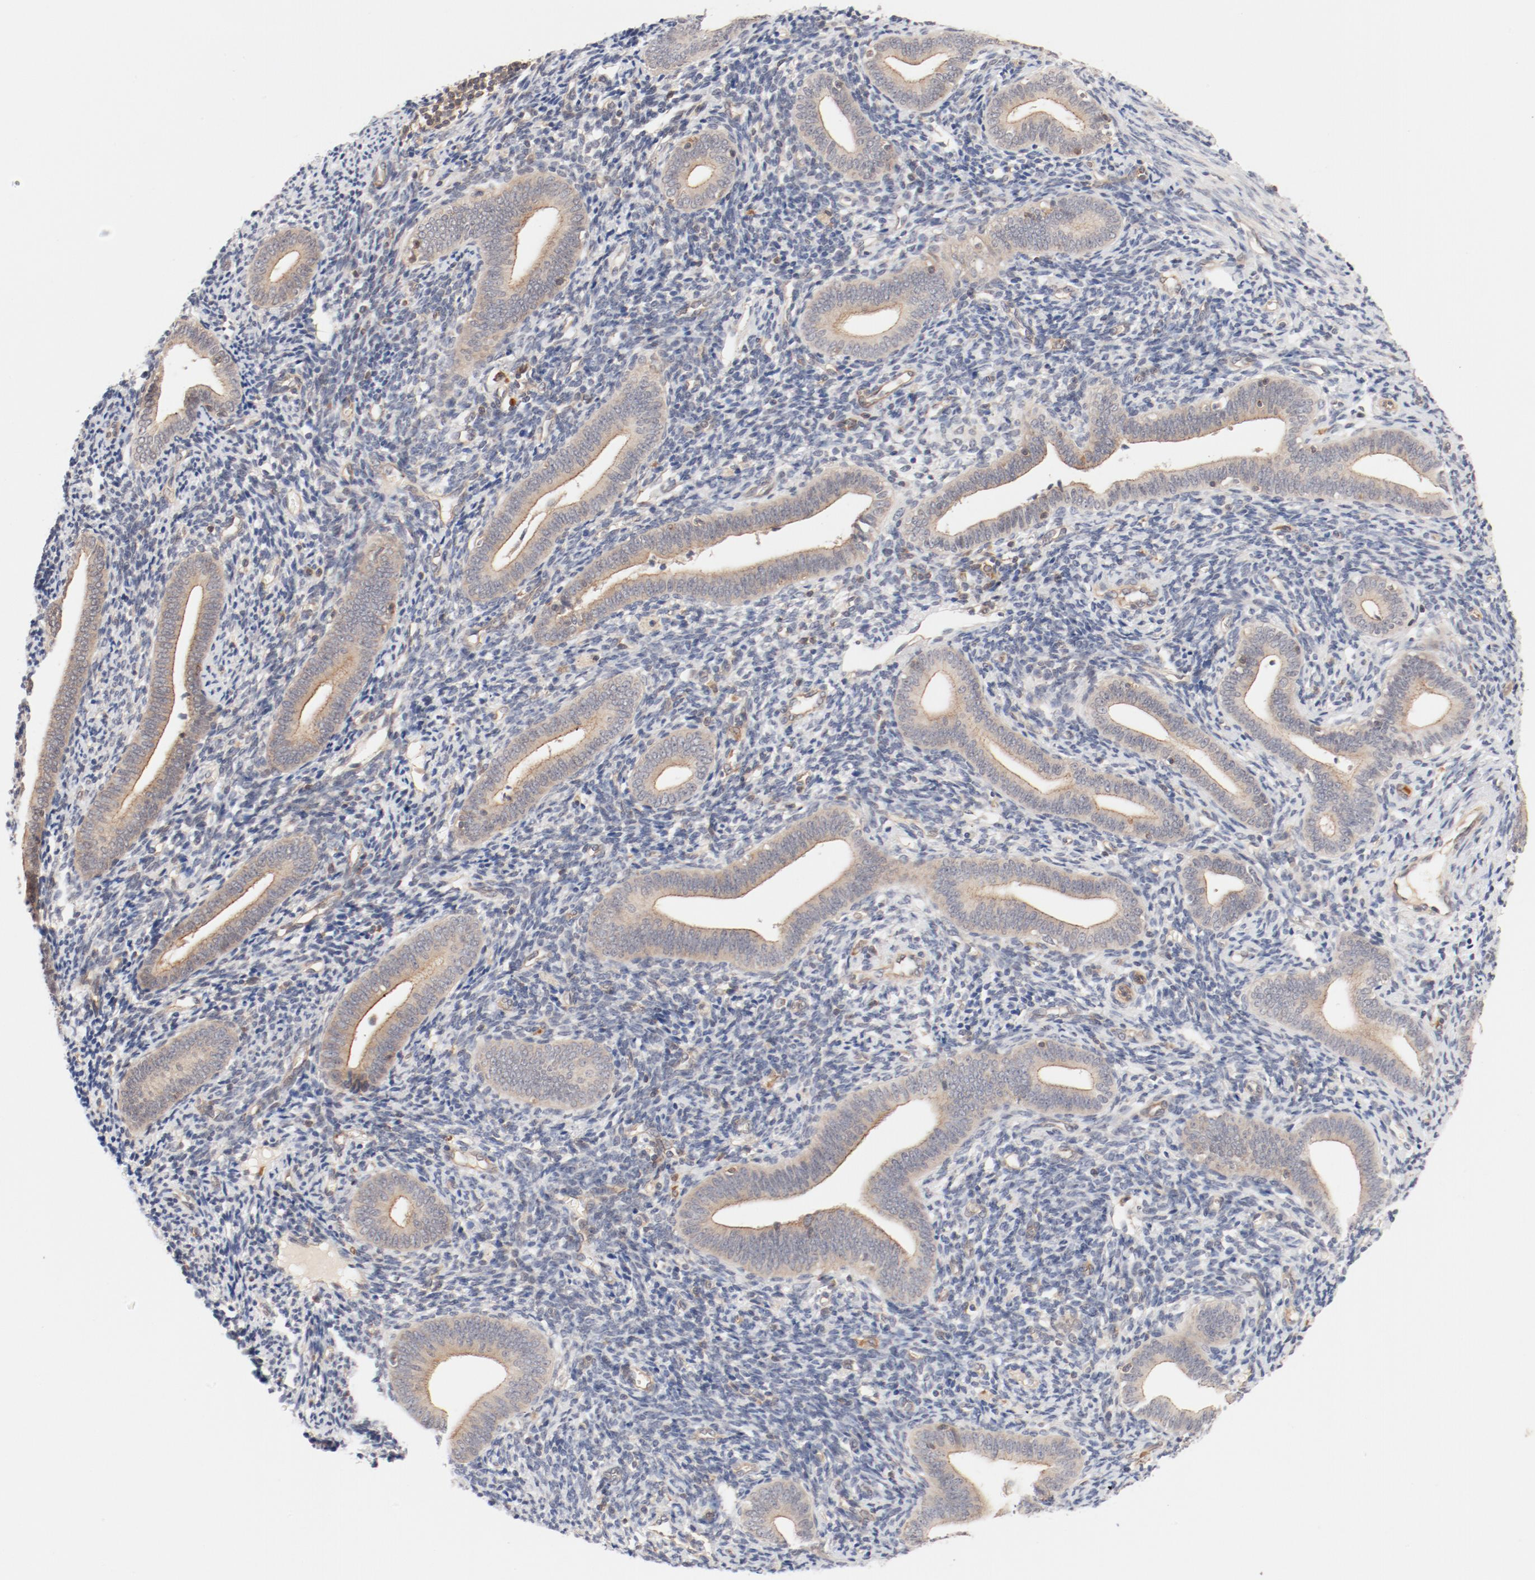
{"staining": {"intensity": "weak", "quantity": "<25%", "location": "cytoplasmic/membranous"}, "tissue": "endometrium", "cell_type": "Cells in endometrial stroma", "image_type": "normal", "snomed": [{"axis": "morphology", "description": "Normal tissue, NOS"}, {"axis": "topography", "description": "Uterus"}, {"axis": "topography", "description": "Endometrium"}], "caption": "Protein analysis of normal endometrium displays no significant expression in cells in endometrial stroma.", "gene": "ZNF267", "patient": {"sex": "female", "age": 33}}